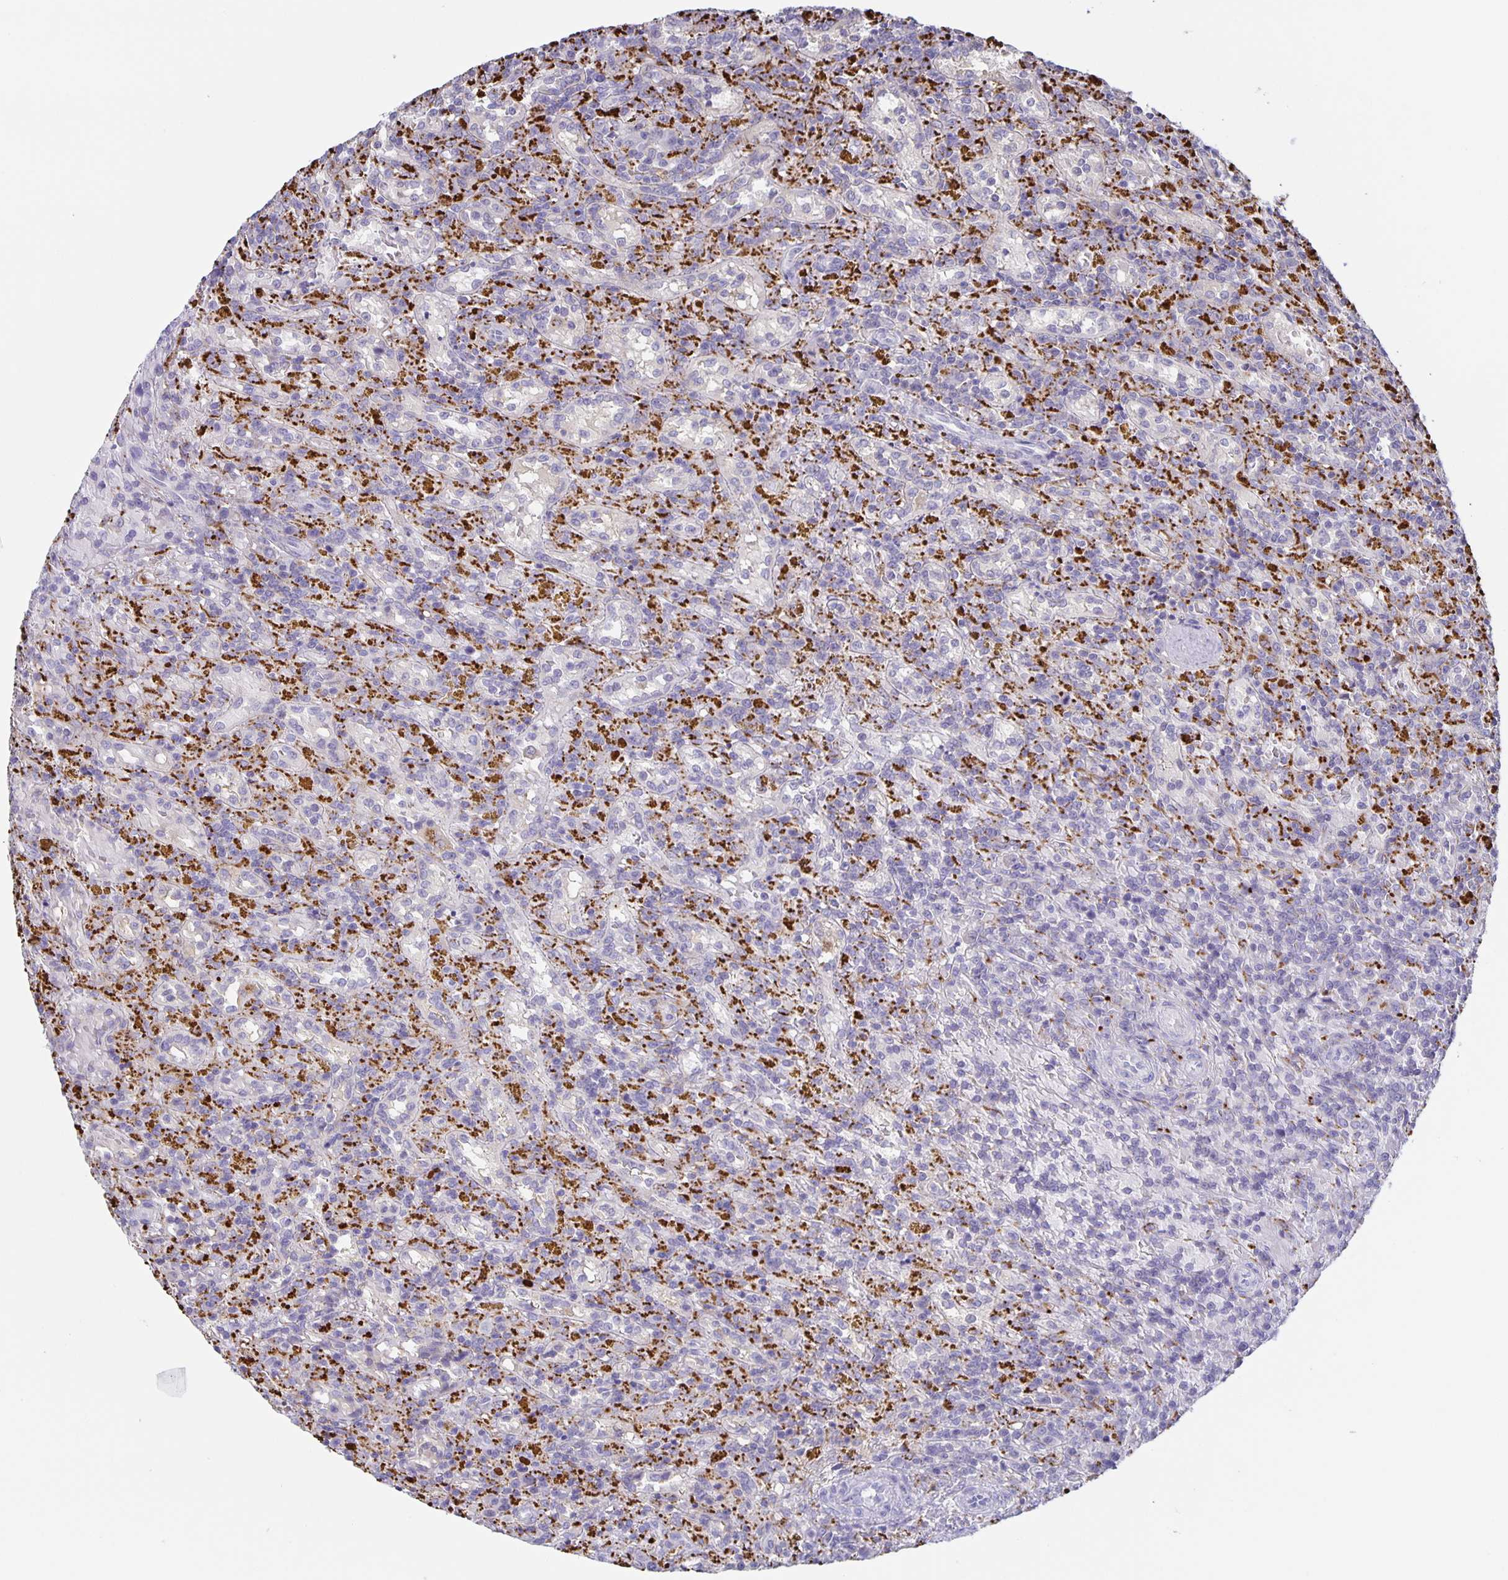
{"staining": {"intensity": "negative", "quantity": "none", "location": "none"}, "tissue": "lymphoma", "cell_type": "Tumor cells", "image_type": "cancer", "snomed": [{"axis": "morphology", "description": "Malignant lymphoma, non-Hodgkin's type, Low grade"}, {"axis": "topography", "description": "Spleen"}], "caption": "DAB (3,3'-diaminobenzidine) immunohistochemical staining of human lymphoma reveals no significant staining in tumor cells. (DAB immunohistochemistry with hematoxylin counter stain).", "gene": "LIPA", "patient": {"sex": "female", "age": 65}}